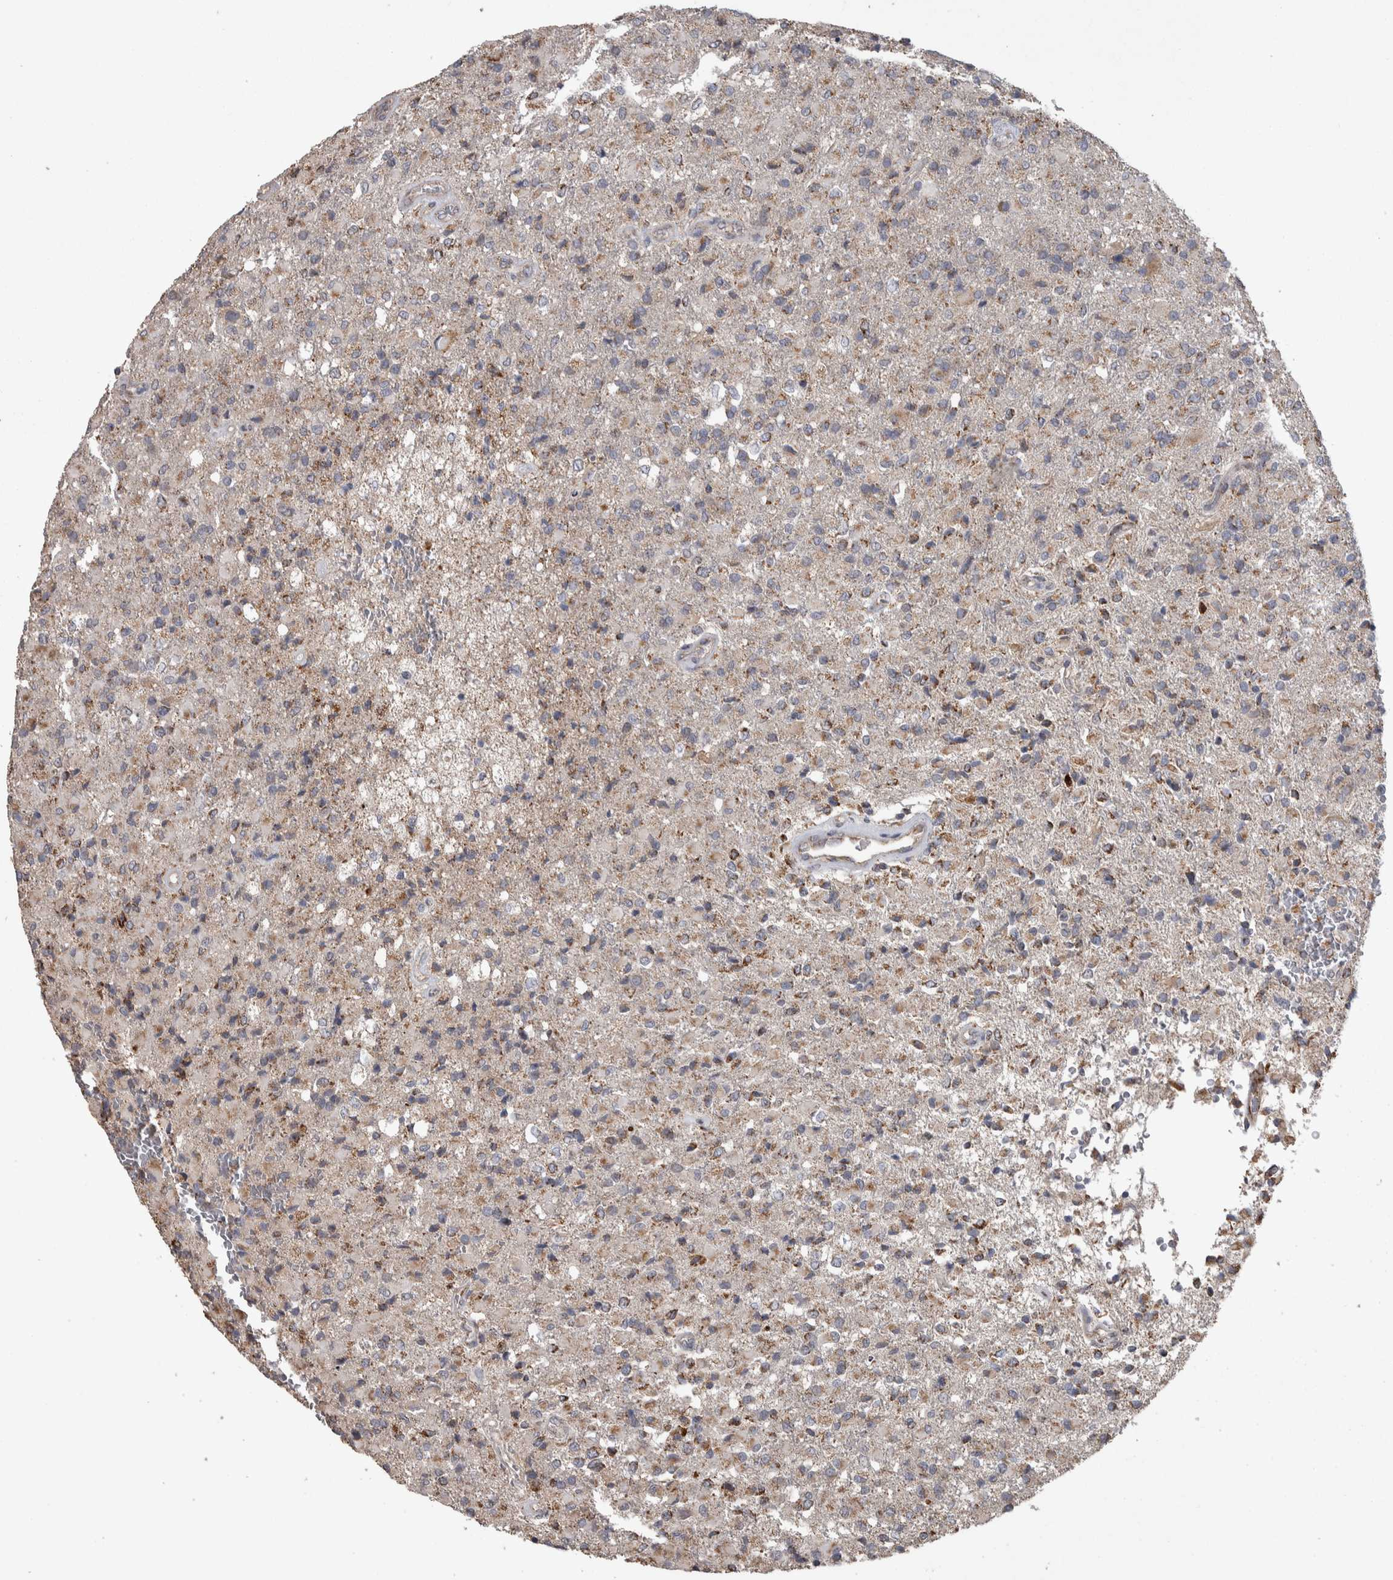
{"staining": {"intensity": "moderate", "quantity": "<25%", "location": "cytoplasmic/membranous"}, "tissue": "glioma", "cell_type": "Tumor cells", "image_type": "cancer", "snomed": [{"axis": "morphology", "description": "Glioma, malignant, High grade"}, {"axis": "topography", "description": "Brain"}], "caption": "The photomicrograph shows a brown stain indicating the presence of a protein in the cytoplasmic/membranous of tumor cells in malignant glioma (high-grade).", "gene": "SCO1", "patient": {"sex": "male", "age": 71}}